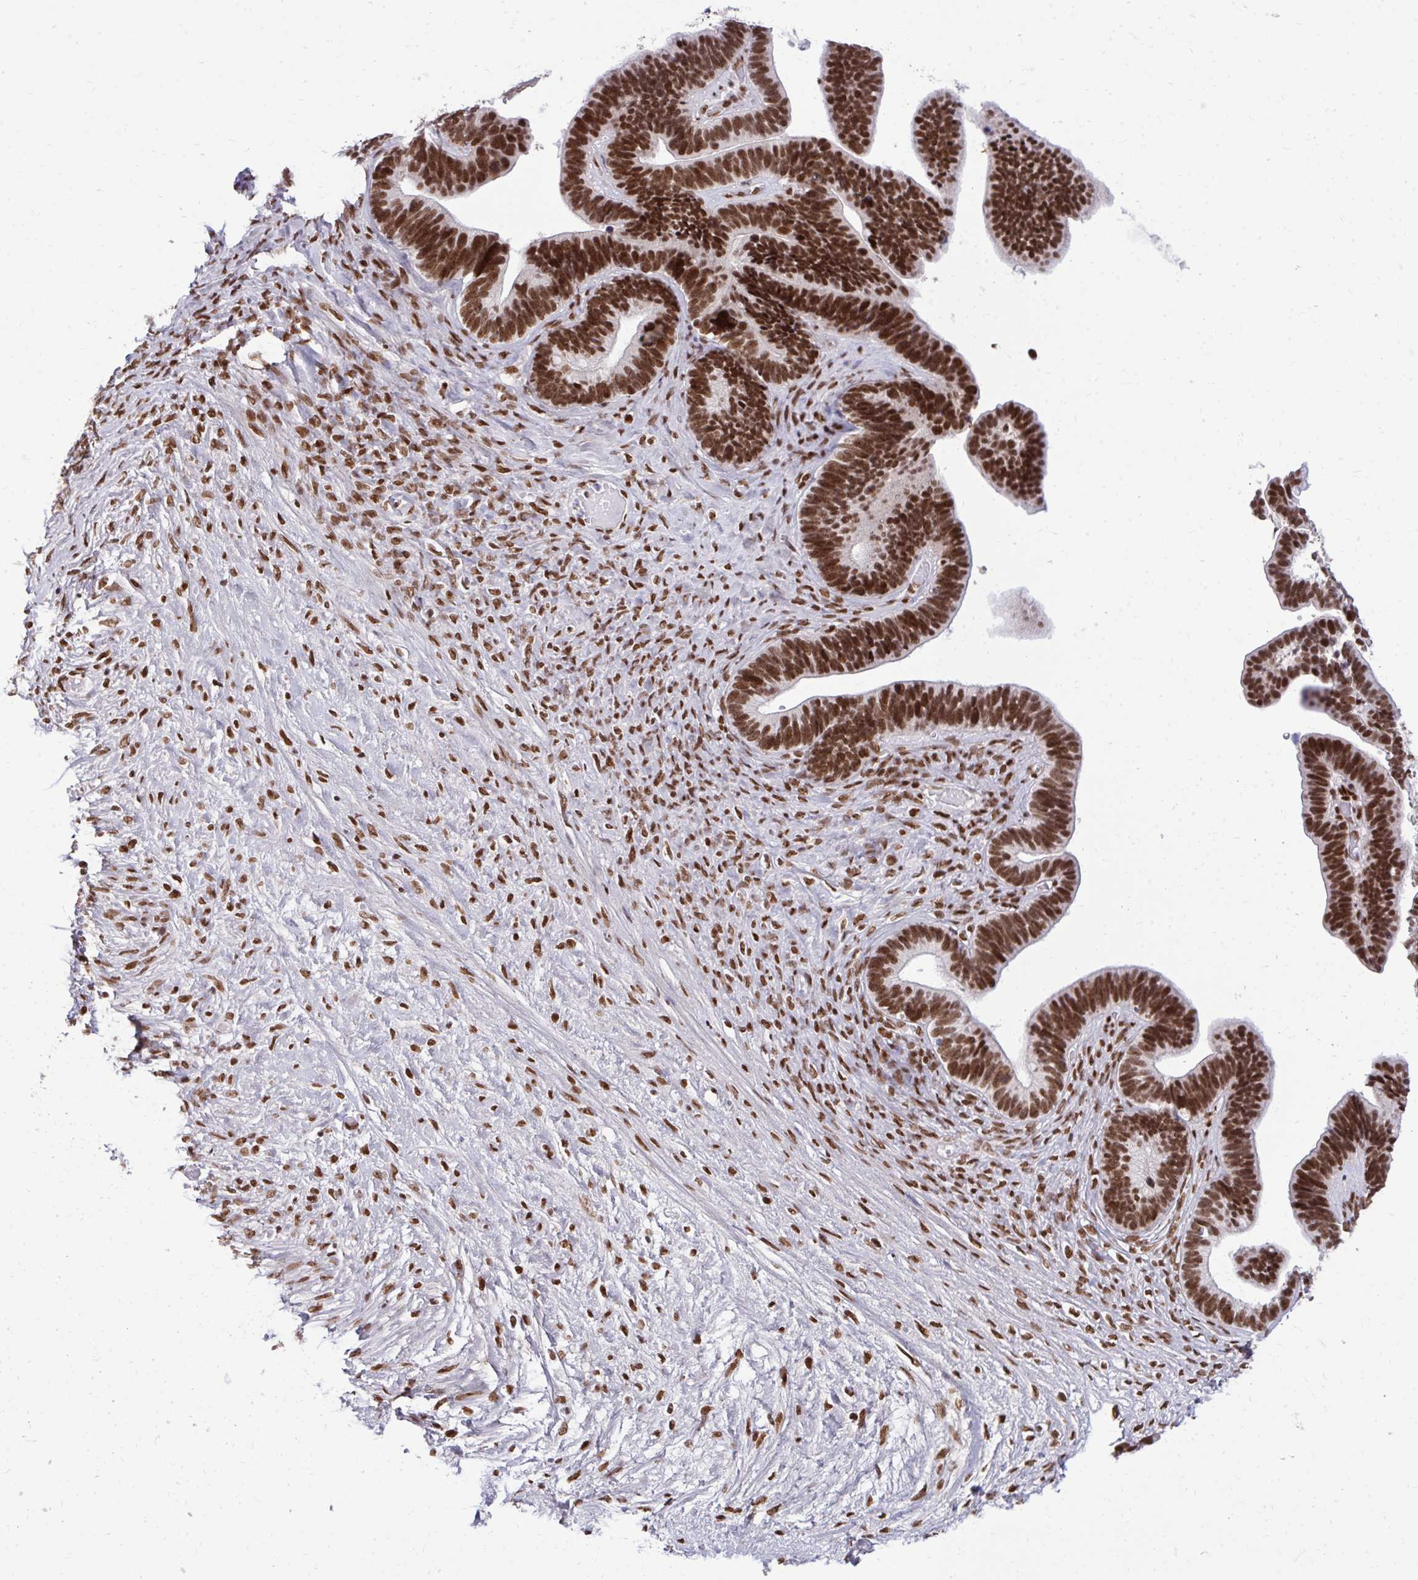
{"staining": {"intensity": "strong", "quantity": ">75%", "location": "nuclear"}, "tissue": "ovarian cancer", "cell_type": "Tumor cells", "image_type": "cancer", "snomed": [{"axis": "morphology", "description": "Cystadenocarcinoma, serous, NOS"}, {"axis": "topography", "description": "Ovary"}], "caption": "Ovarian cancer tissue exhibits strong nuclear expression in about >75% of tumor cells, visualized by immunohistochemistry.", "gene": "CDYL", "patient": {"sex": "female", "age": 56}}